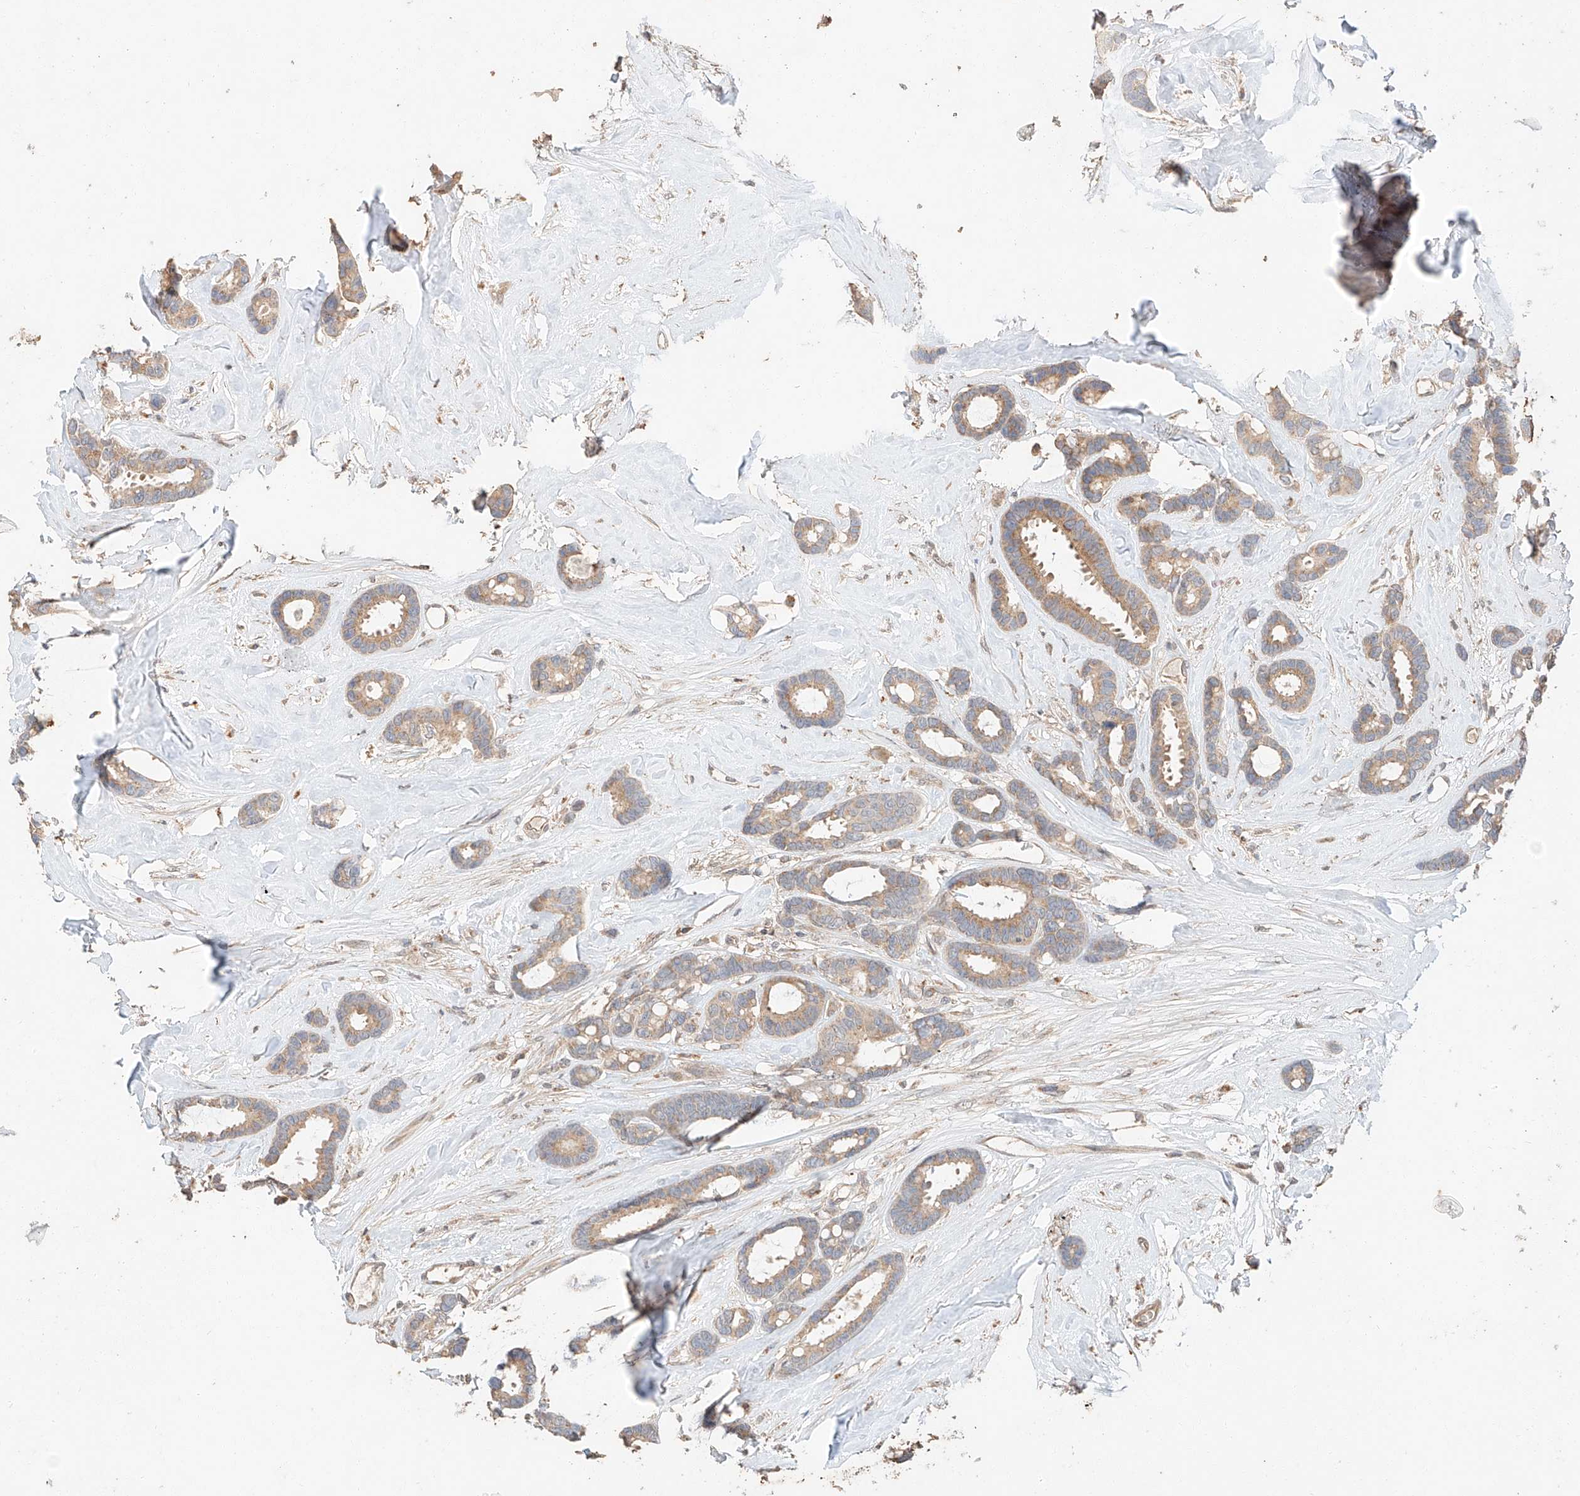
{"staining": {"intensity": "moderate", "quantity": ">75%", "location": "cytoplasmic/membranous"}, "tissue": "breast cancer", "cell_type": "Tumor cells", "image_type": "cancer", "snomed": [{"axis": "morphology", "description": "Duct carcinoma"}, {"axis": "topography", "description": "Breast"}], "caption": "Immunohistochemical staining of human breast intraductal carcinoma exhibits medium levels of moderate cytoplasmic/membranous protein positivity in about >75% of tumor cells. (brown staining indicates protein expression, while blue staining denotes nuclei).", "gene": "XPNPEP1", "patient": {"sex": "female", "age": 87}}